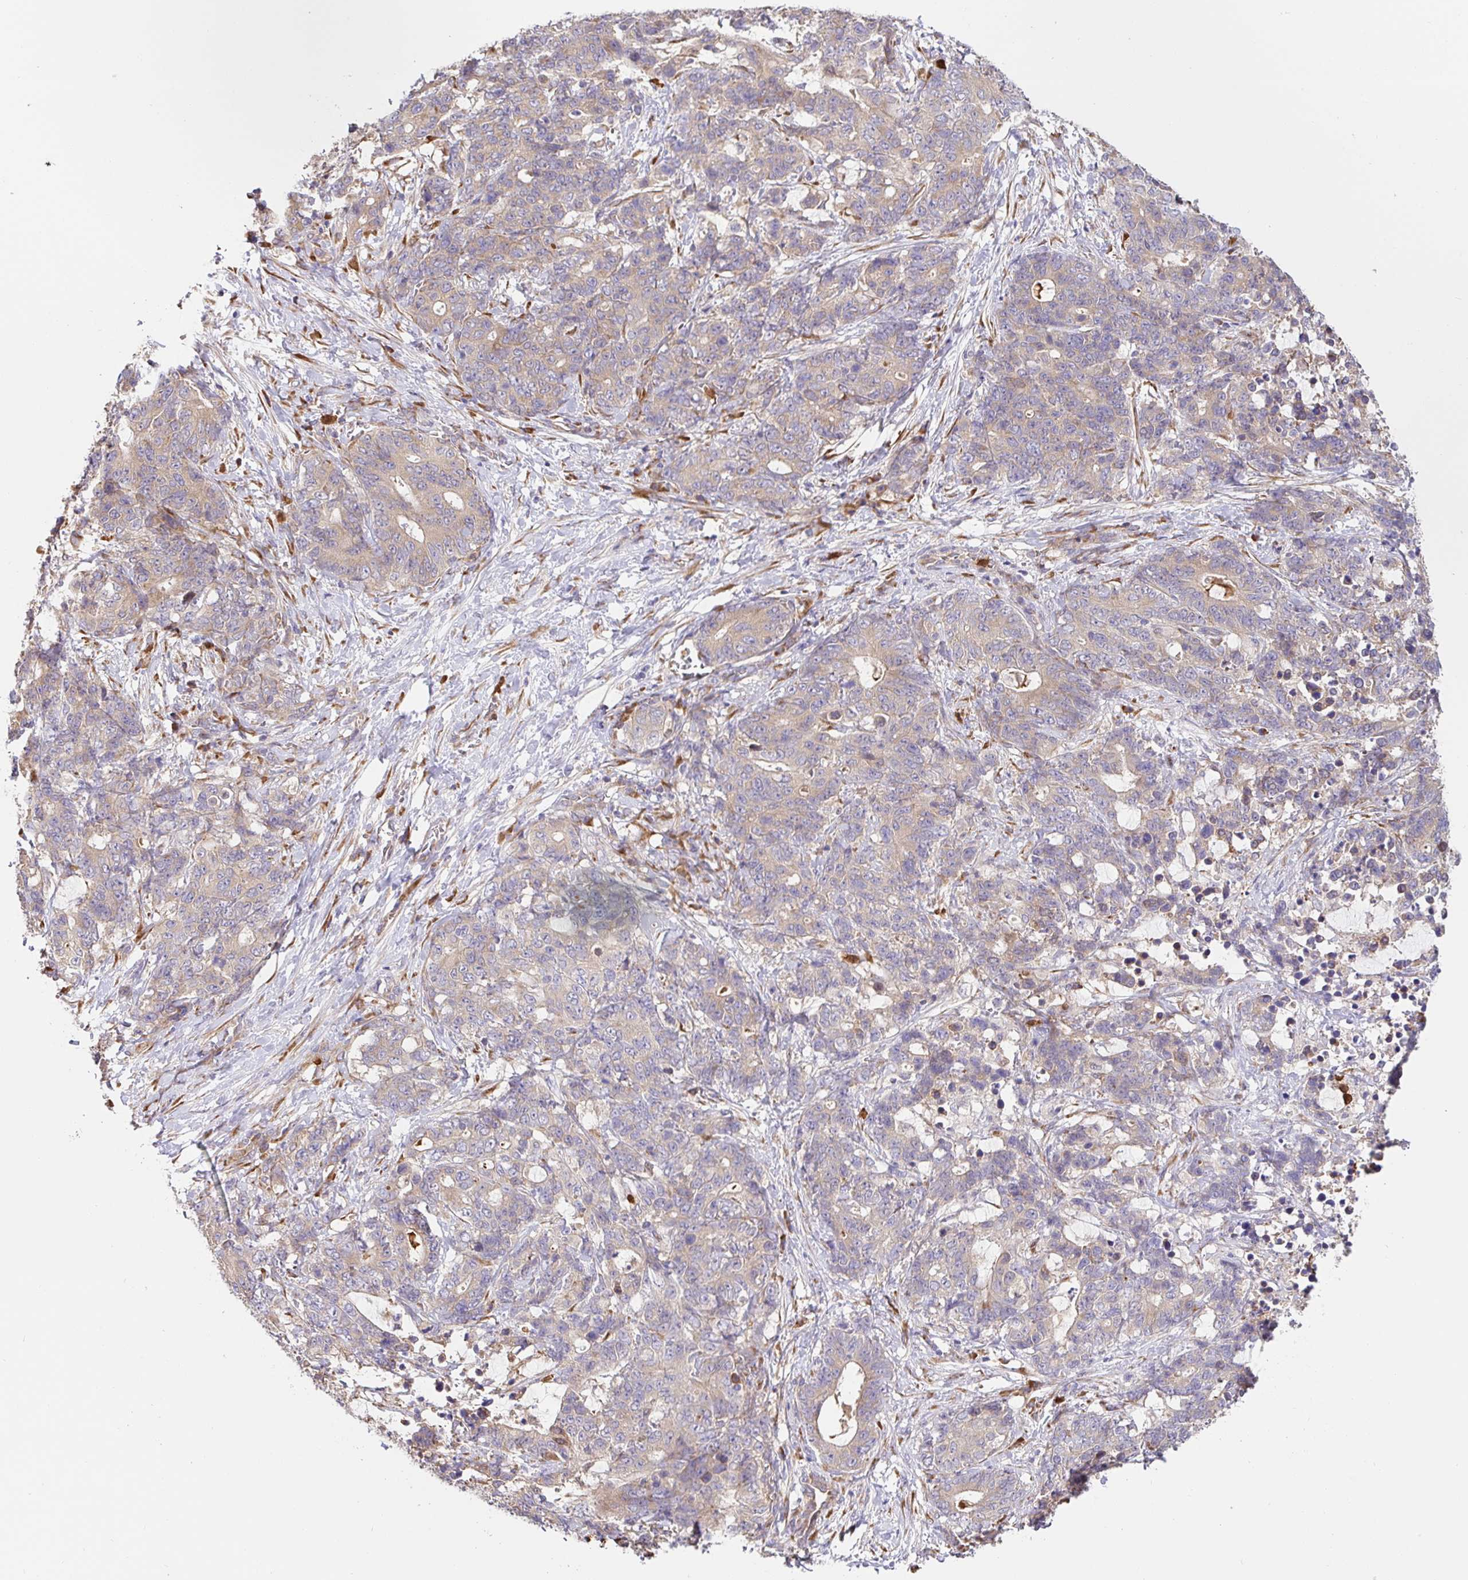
{"staining": {"intensity": "negative", "quantity": "none", "location": "none"}, "tissue": "stomach cancer", "cell_type": "Tumor cells", "image_type": "cancer", "snomed": [{"axis": "morphology", "description": "Normal tissue, NOS"}, {"axis": "morphology", "description": "Adenocarcinoma, NOS"}, {"axis": "topography", "description": "Stomach"}], "caption": "Image shows no protein positivity in tumor cells of stomach cancer tissue.", "gene": "PDPK1", "patient": {"sex": "female", "age": 64}}